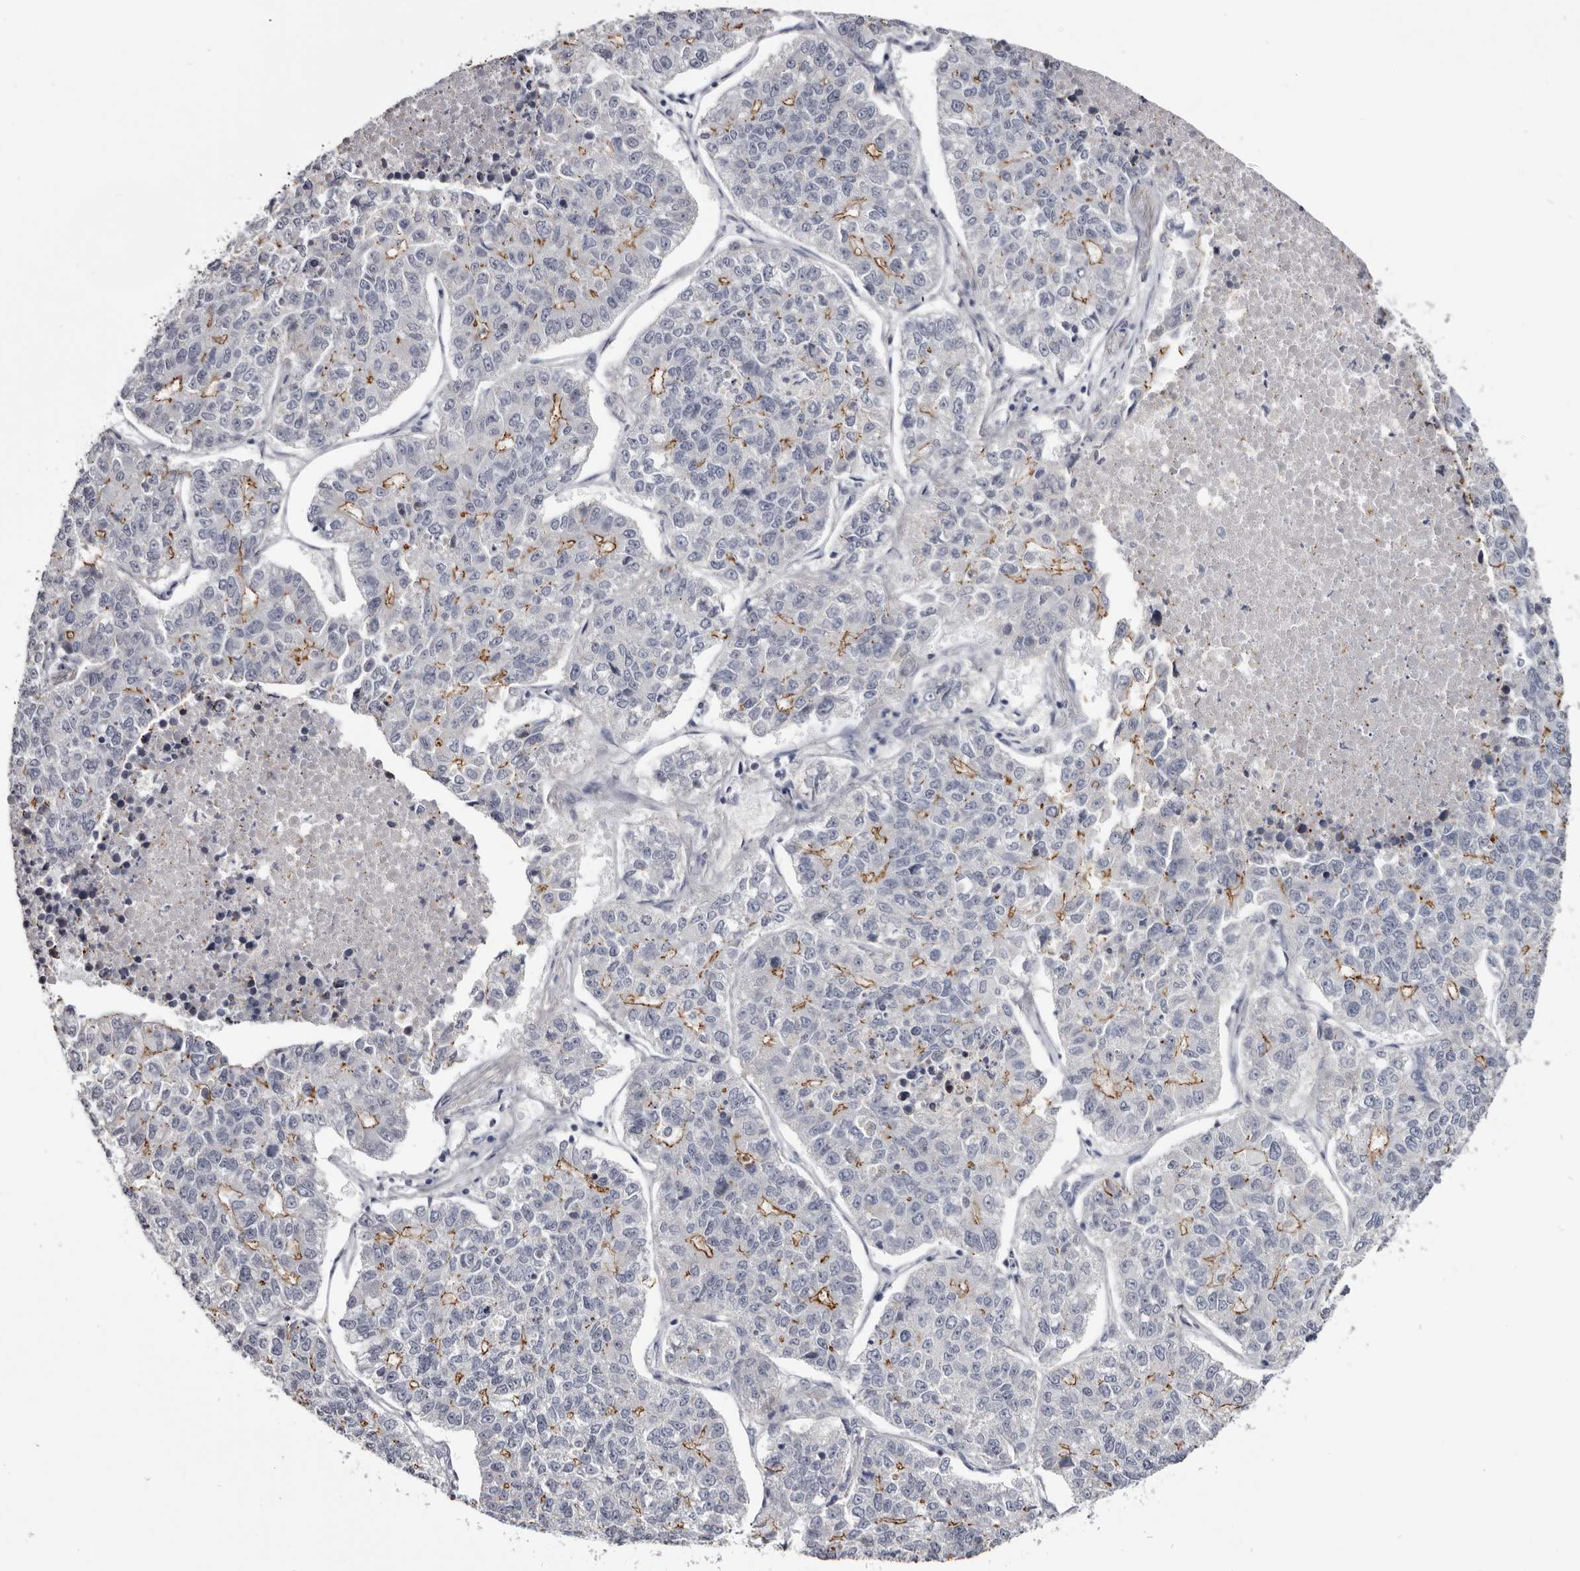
{"staining": {"intensity": "moderate", "quantity": "25%-75%", "location": "cytoplasmic/membranous"}, "tissue": "lung cancer", "cell_type": "Tumor cells", "image_type": "cancer", "snomed": [{"axis": "morphology", "description": "Adenocarcinoma, NOS"}, {"axis": "topography", "description": "Lung"}], "caption": "Lung cancer stained for a protein demonstrates moderate cytoplasmic/membranous positivity in tumor cells. (Brightfield microscopy of DAB IHC at high magnification).", "gene": "CGN", "patient": {"sex": "male", "age": 49}}